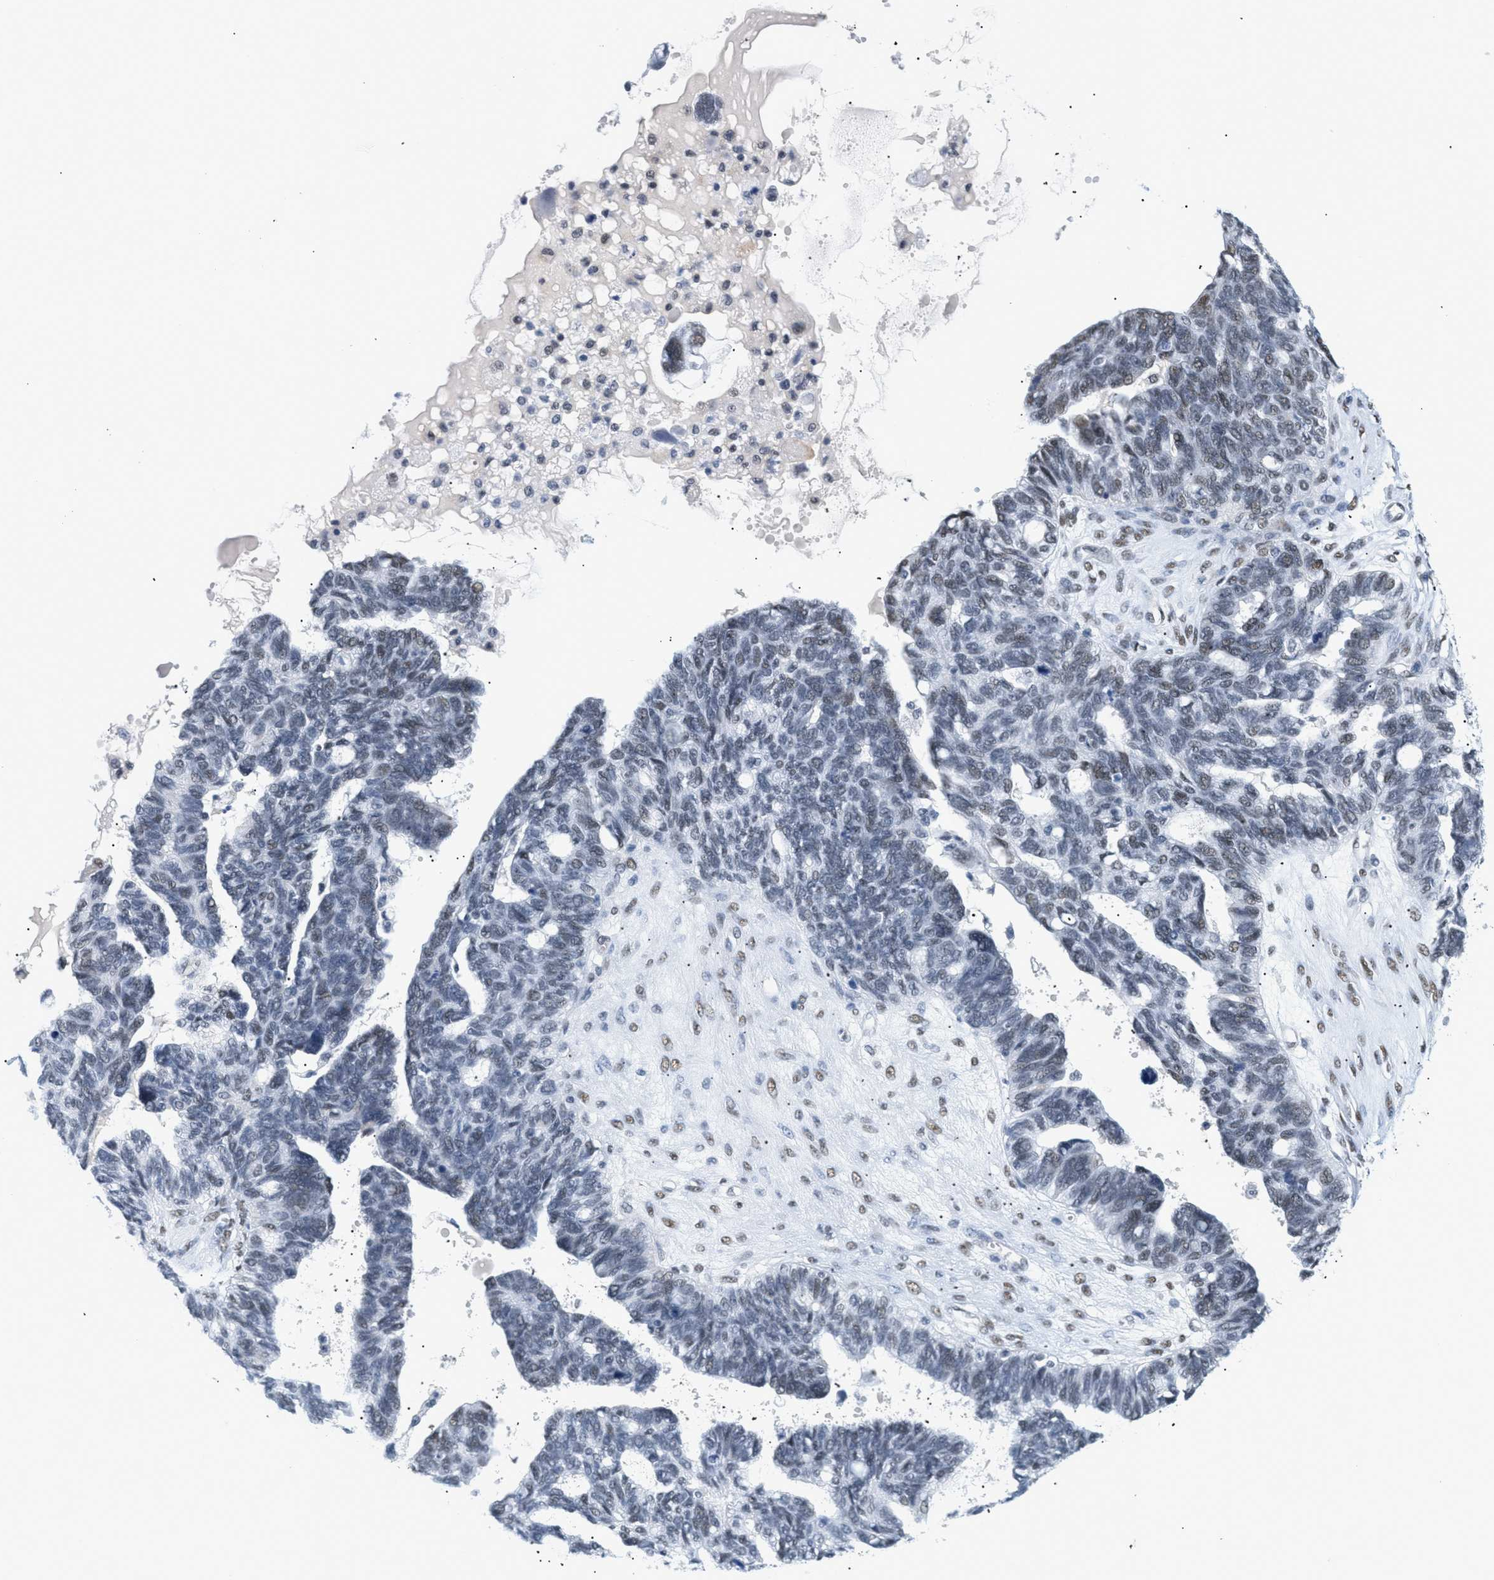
{"staining": {"intensity": "moderate", "quantity": "<25%", "location": "nuclear"}, "tissue": "ovarian cancer", "cell_type": "Tumor cells", "image_type": "cancer", "snomed": [{"axis": "morphology", "description": "Cystadenocarcinoma, serous, NOS"}, {"axis": "topography", "description": "Ovary"}], "caption": "The image demonstrates staining of ovarian cancer, revealing moderate nuclear protein positivity (brown color) within tumor cells.", "gene": "ELN", "patient": {"sex": "female", "age": 79}}